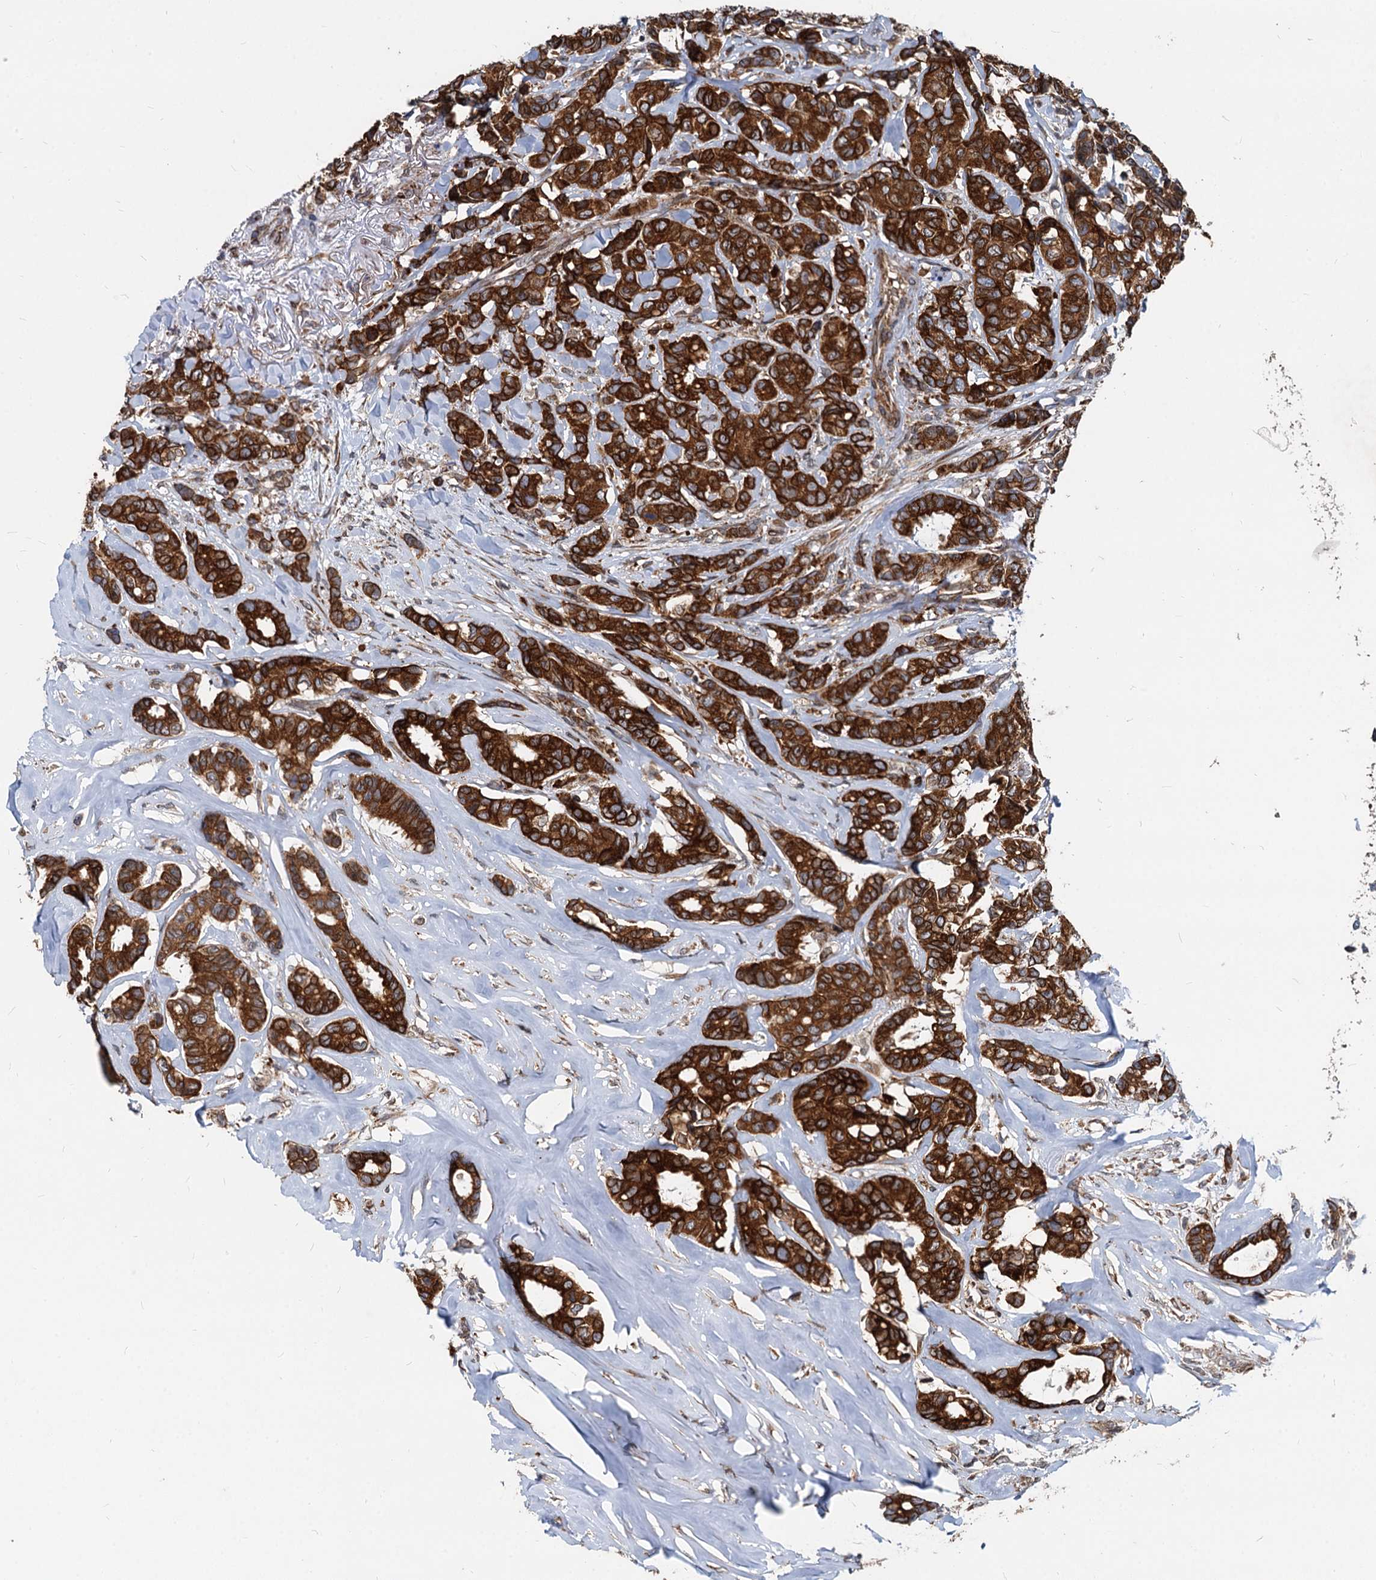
{"staining": {"intensity": "strong", "quantity": ">75%", "location": "cytoplasmic/membranous"}, "tissue": "breast cancer", "cell_type": "Tumor cells", "image_type": "cancer", "snomed": [{"axis": "morphology", "description": "Duct carcinoma"}, {"axis": "topography", "description": "Breast"}], "caption": "Immunohistochemical staining of infiltrating ductal carcinoma (breast) displays high levels of strong cytoplasmic/membranous positivity in approximately >75% of tumor cells.", "gene": "STIM1", "patient": {"sex": "female", "age": 87}}